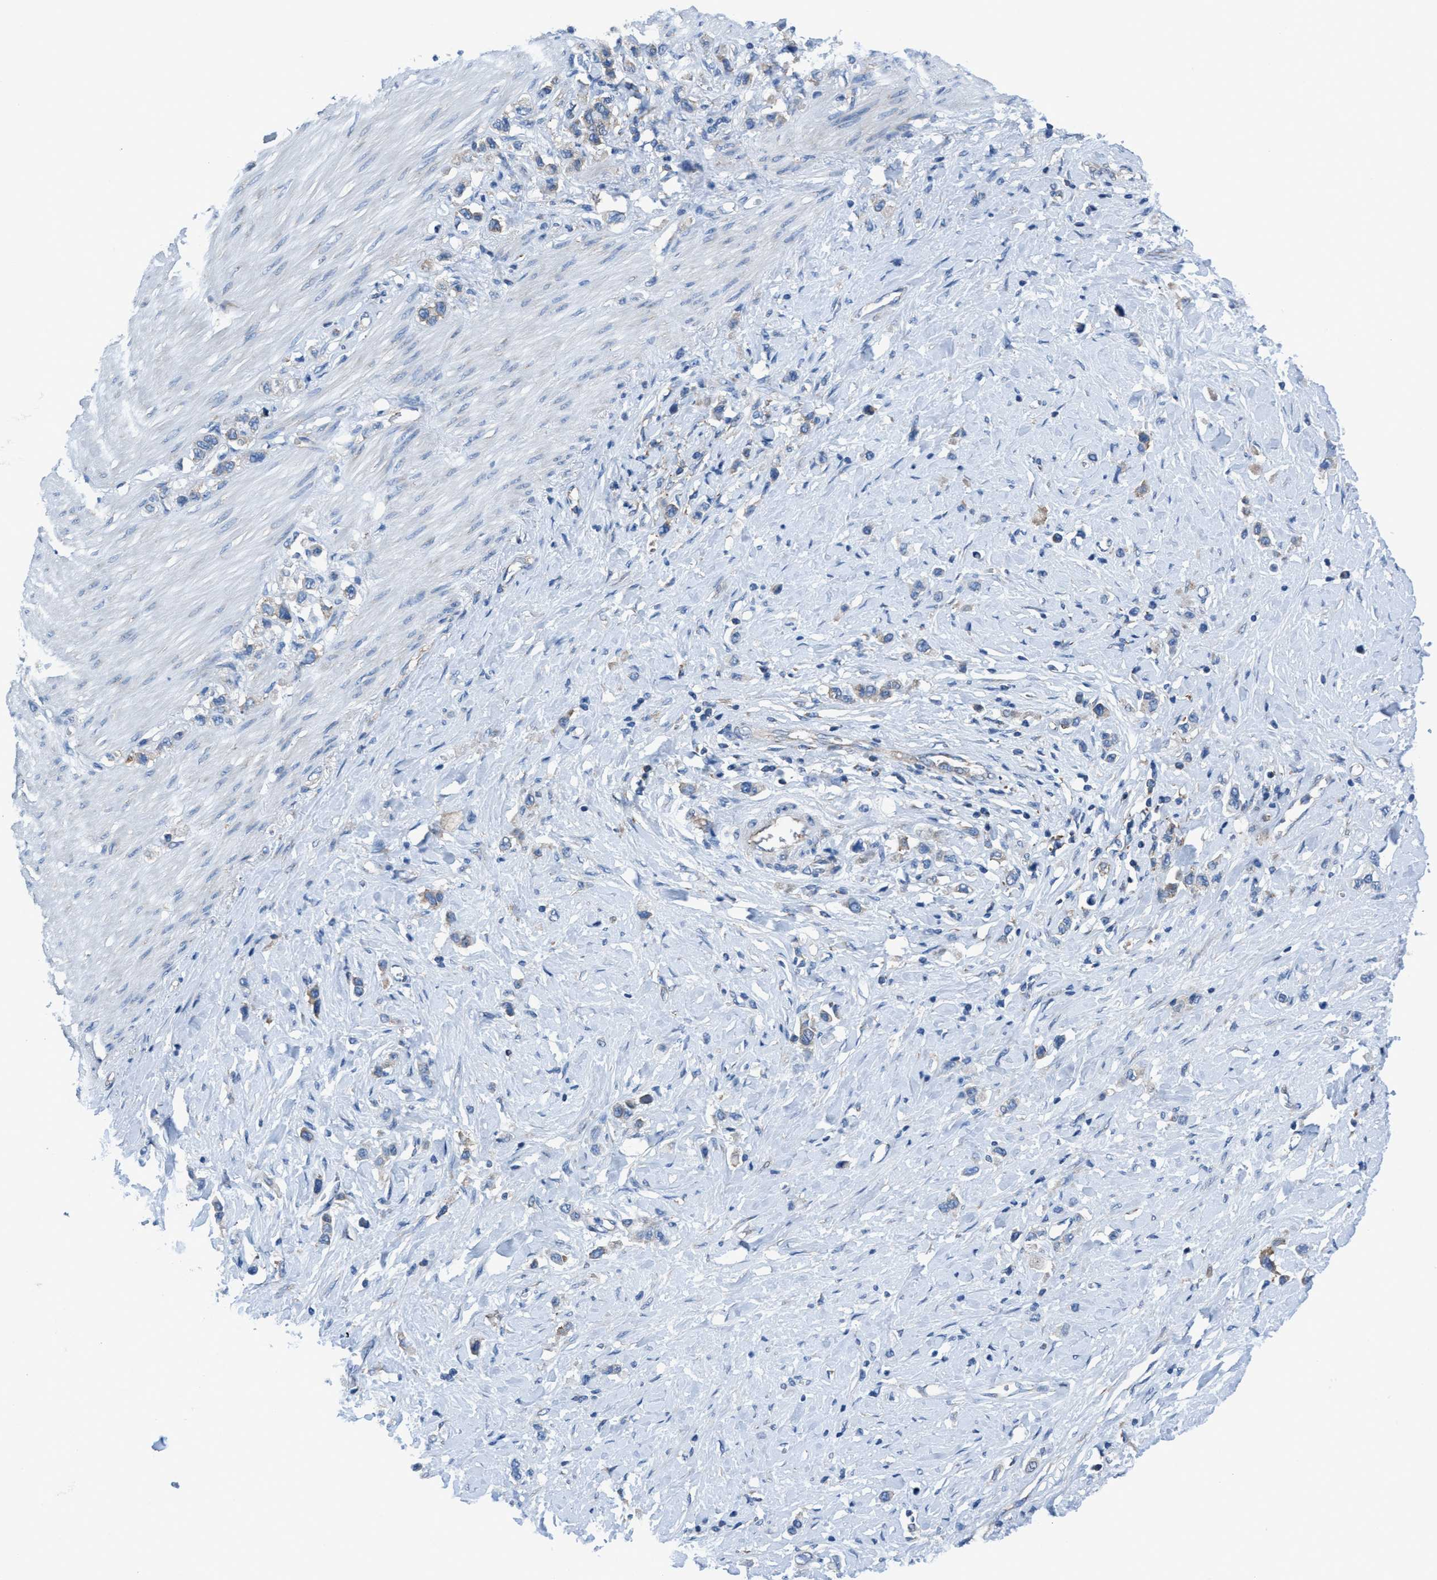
{"staining": {"intensity": "negative", "quantity": "none", "location": "none"}, "tissue": "stomach cancer", "cell_type": "Tumor cells", "image_type": "cancer", "snomed": [{"axis": "morphology", "description": "Adenocarcinoma, NOS"}, {"axis": "topography", "description": "Stomach"}], "caption": "A photomicrograph of stomach adenocarcinoma stained for a protein reveals no brown staining in tumor cells. (DAB (3,3'-diaminobenzidine) immunohistochemistry (IHC) visualized using brightfield microscopy, high magnification).", "gene": "NMT1", "patient": {"sex": "female", "age": 65}}